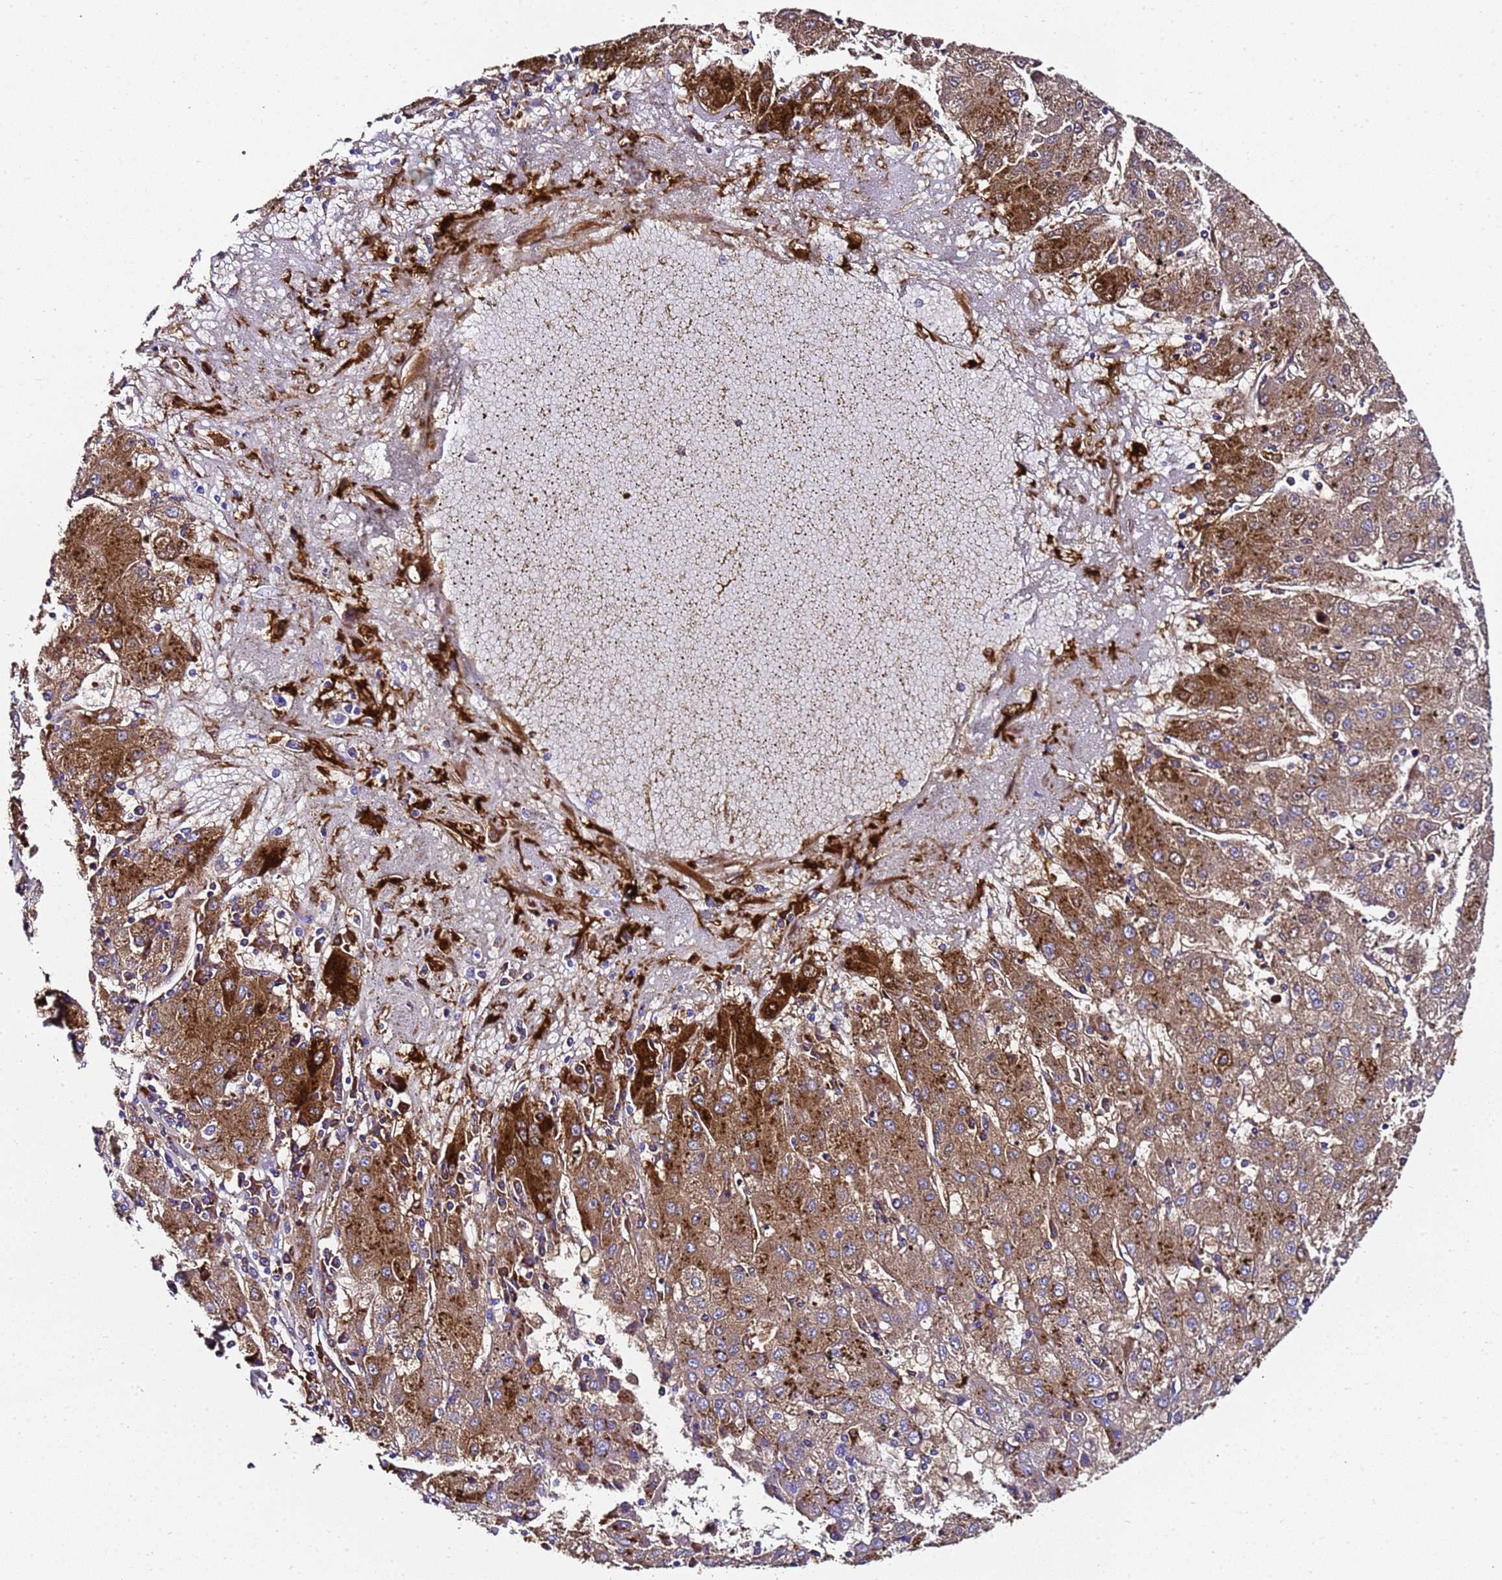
{"staining": {"intensity": "moderate", "quantity": "<25%", "location": "cytoplasmic/membranous"}, "tissue": "liver cancer", "cell_type": "Tumor cells", "image_type": "cancer", "snomed": [{"axis": "morphology", "description": "Carcinoma, Hepatocellular, NOS"}, {"axis": "topography", "description": "Liver"}], "caption": "IHC (DAB) staining of liver hepatocellular carcinoma demonstrates moderate cytoplasmic/membranous protein expression in about <25% of tumor cells.", "gene": "FTL", "patient": {"sex": "male", "age": 72}}